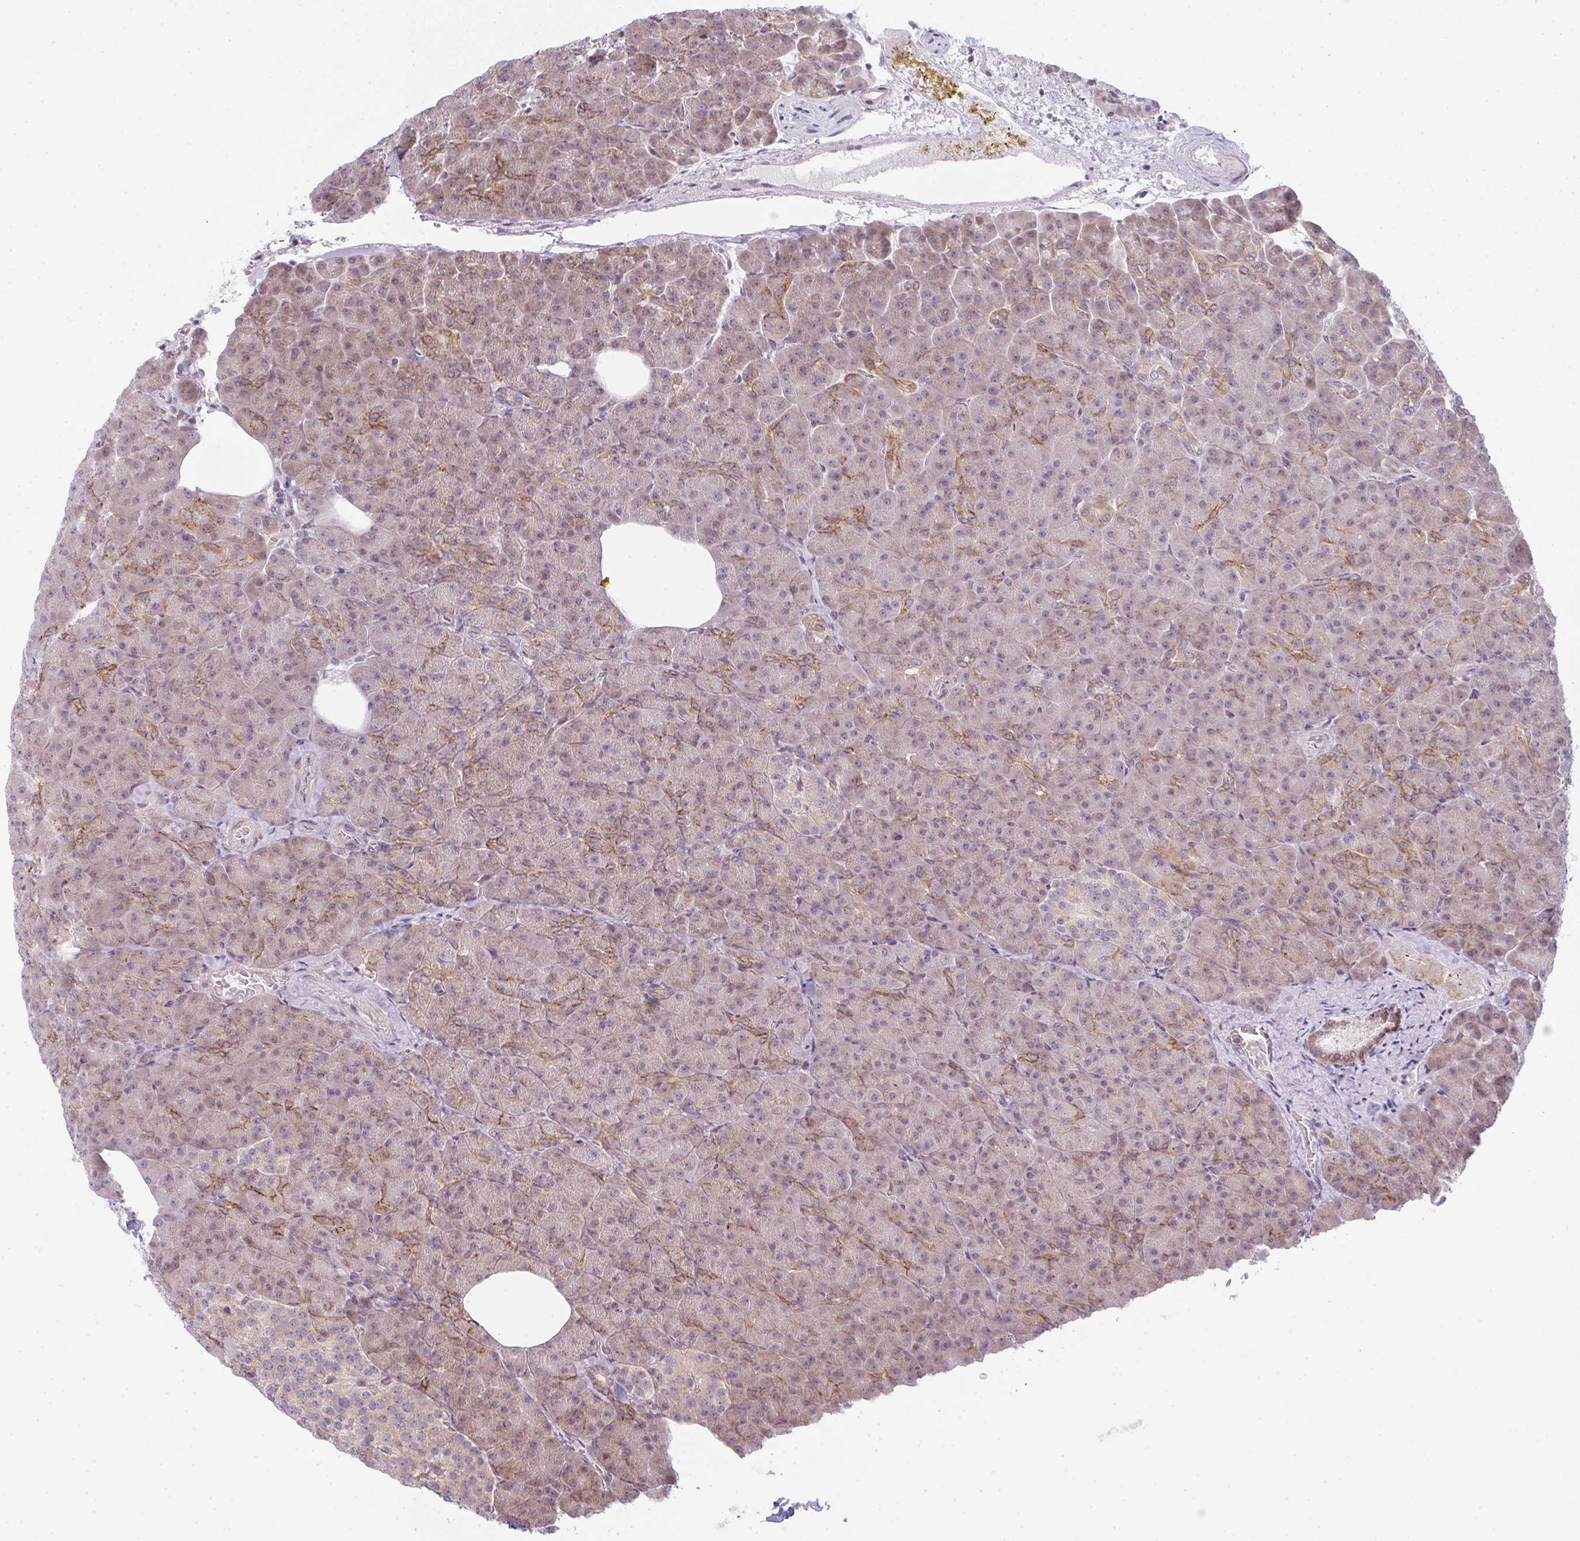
{"staining": {"intensity": "moderate", "quantity": "25%-75%", "location": "cytoplasmic/membranous"}, "tissue": "pancreas", "cell_type": "Exocrine glandular cells", "image_type": "normal", "snomed": [{"axis": "morphology", "description": "Normal tissue, NOS"}, {"axis": "topography", "description": "Pancreas"}], "caption": "Exocrine glandular cells show medium levels of moderate cytoplasmic/membranous positivity in about 25%-75% of cells in benign pancreas. The staining was performed using DAB (3,3'-diaminobenzidine) to visualize the protein expression in brown, while the nuclei were stained in blue with hematoxylin (Magnification: 20x).", "gene": "TMEM237", "patient": {"sex": "female", "age": 74}}